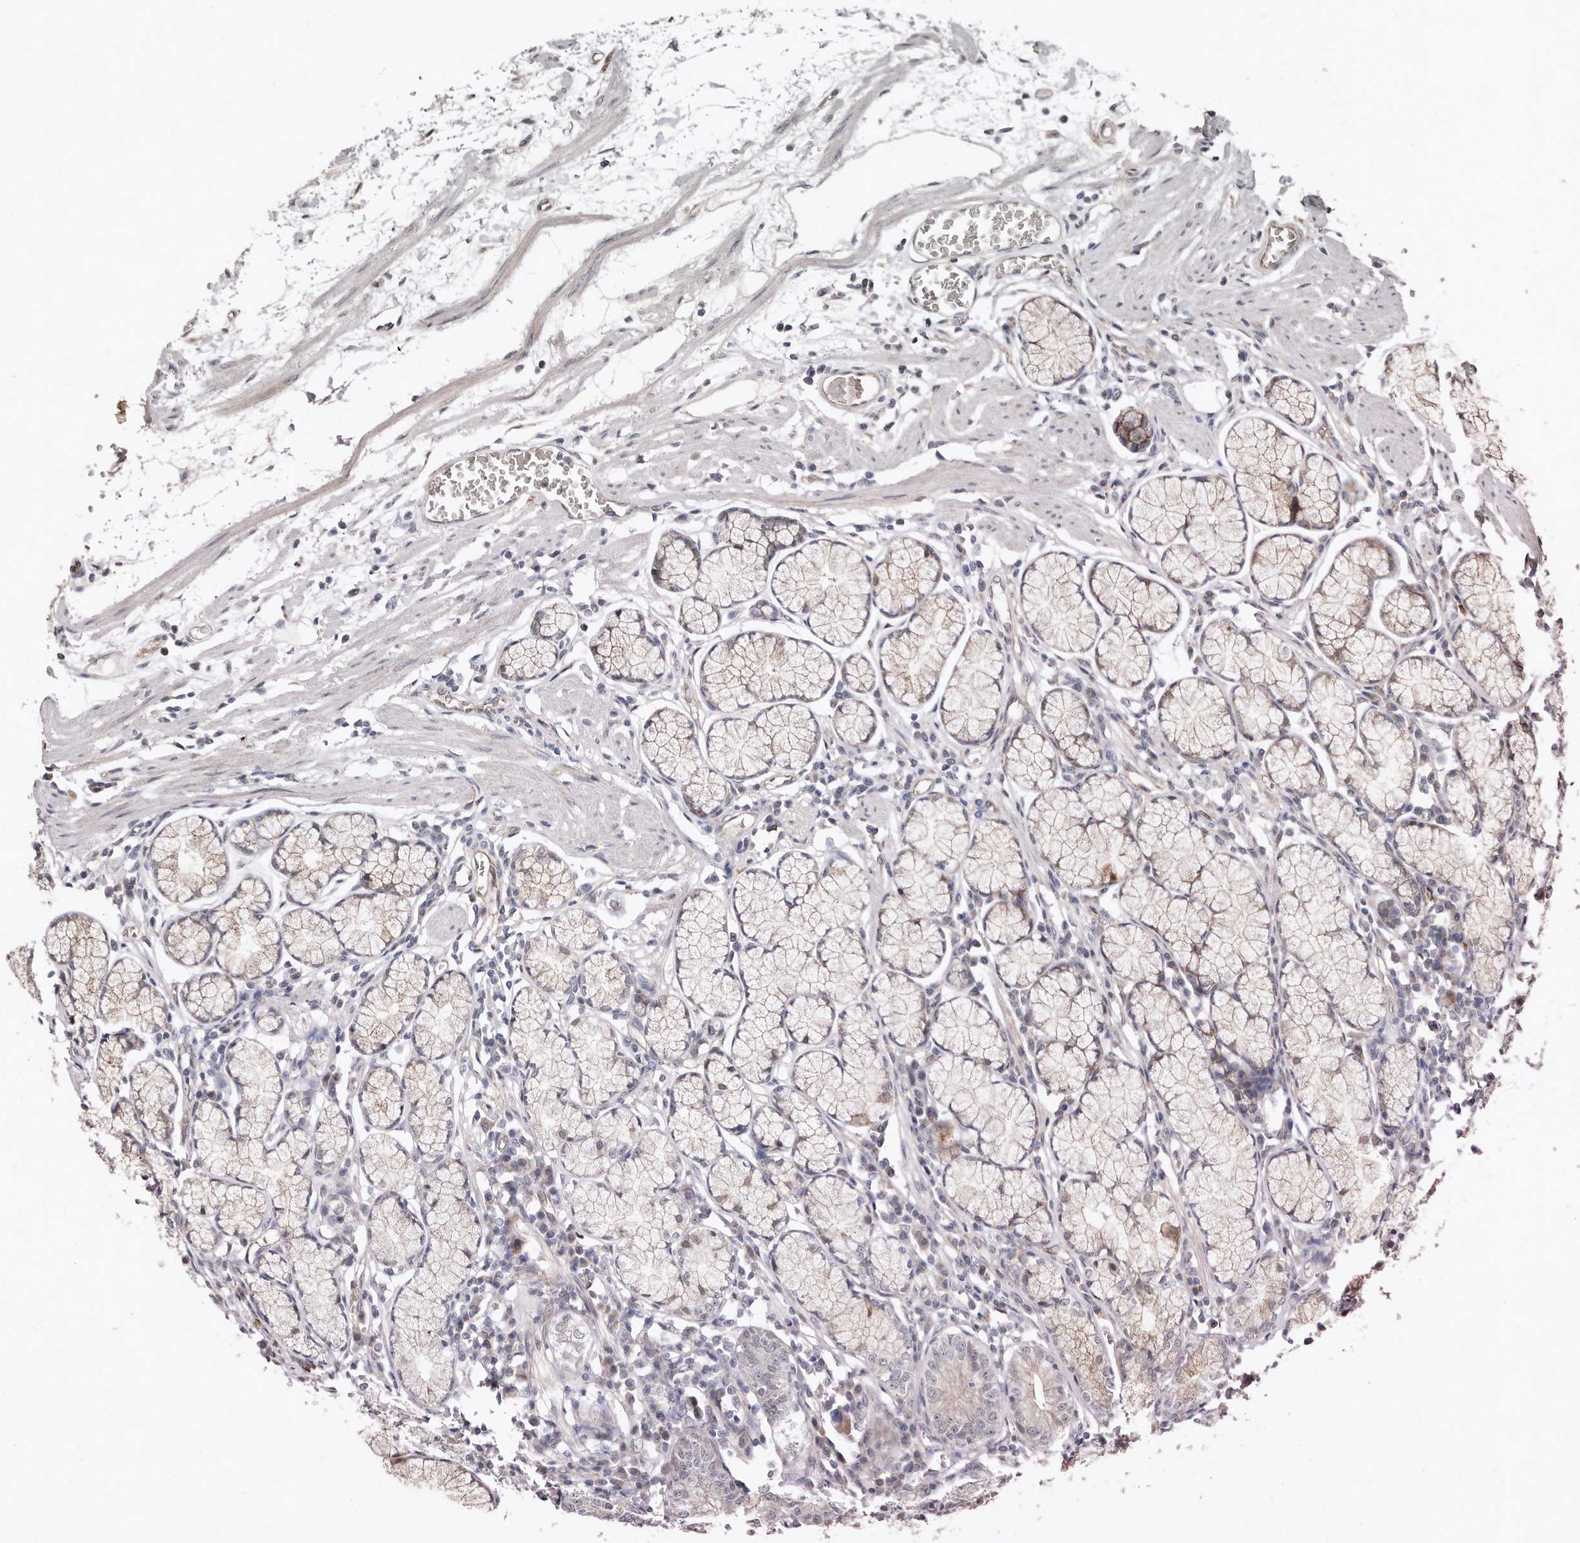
{"staining": {"intensity": "negative", "quantity": "none", "location": "none"}, "tissue": "stomach", "cell_type": "Glandular cells", "image_type": "normal", "snomed": [{"axis": "morphology", "description": "Normal tissue, NOS"}, {"axis": "topography", "description": "Stomach"}], "caption": "There is no significant positivity in glandular cells of stomach. The staining is performed using DAB brown chromogen with nuclei counter-stained in using hematoxylin.", "gene": "DIP2C", "patient": {"sex": "male", "age": 55}}